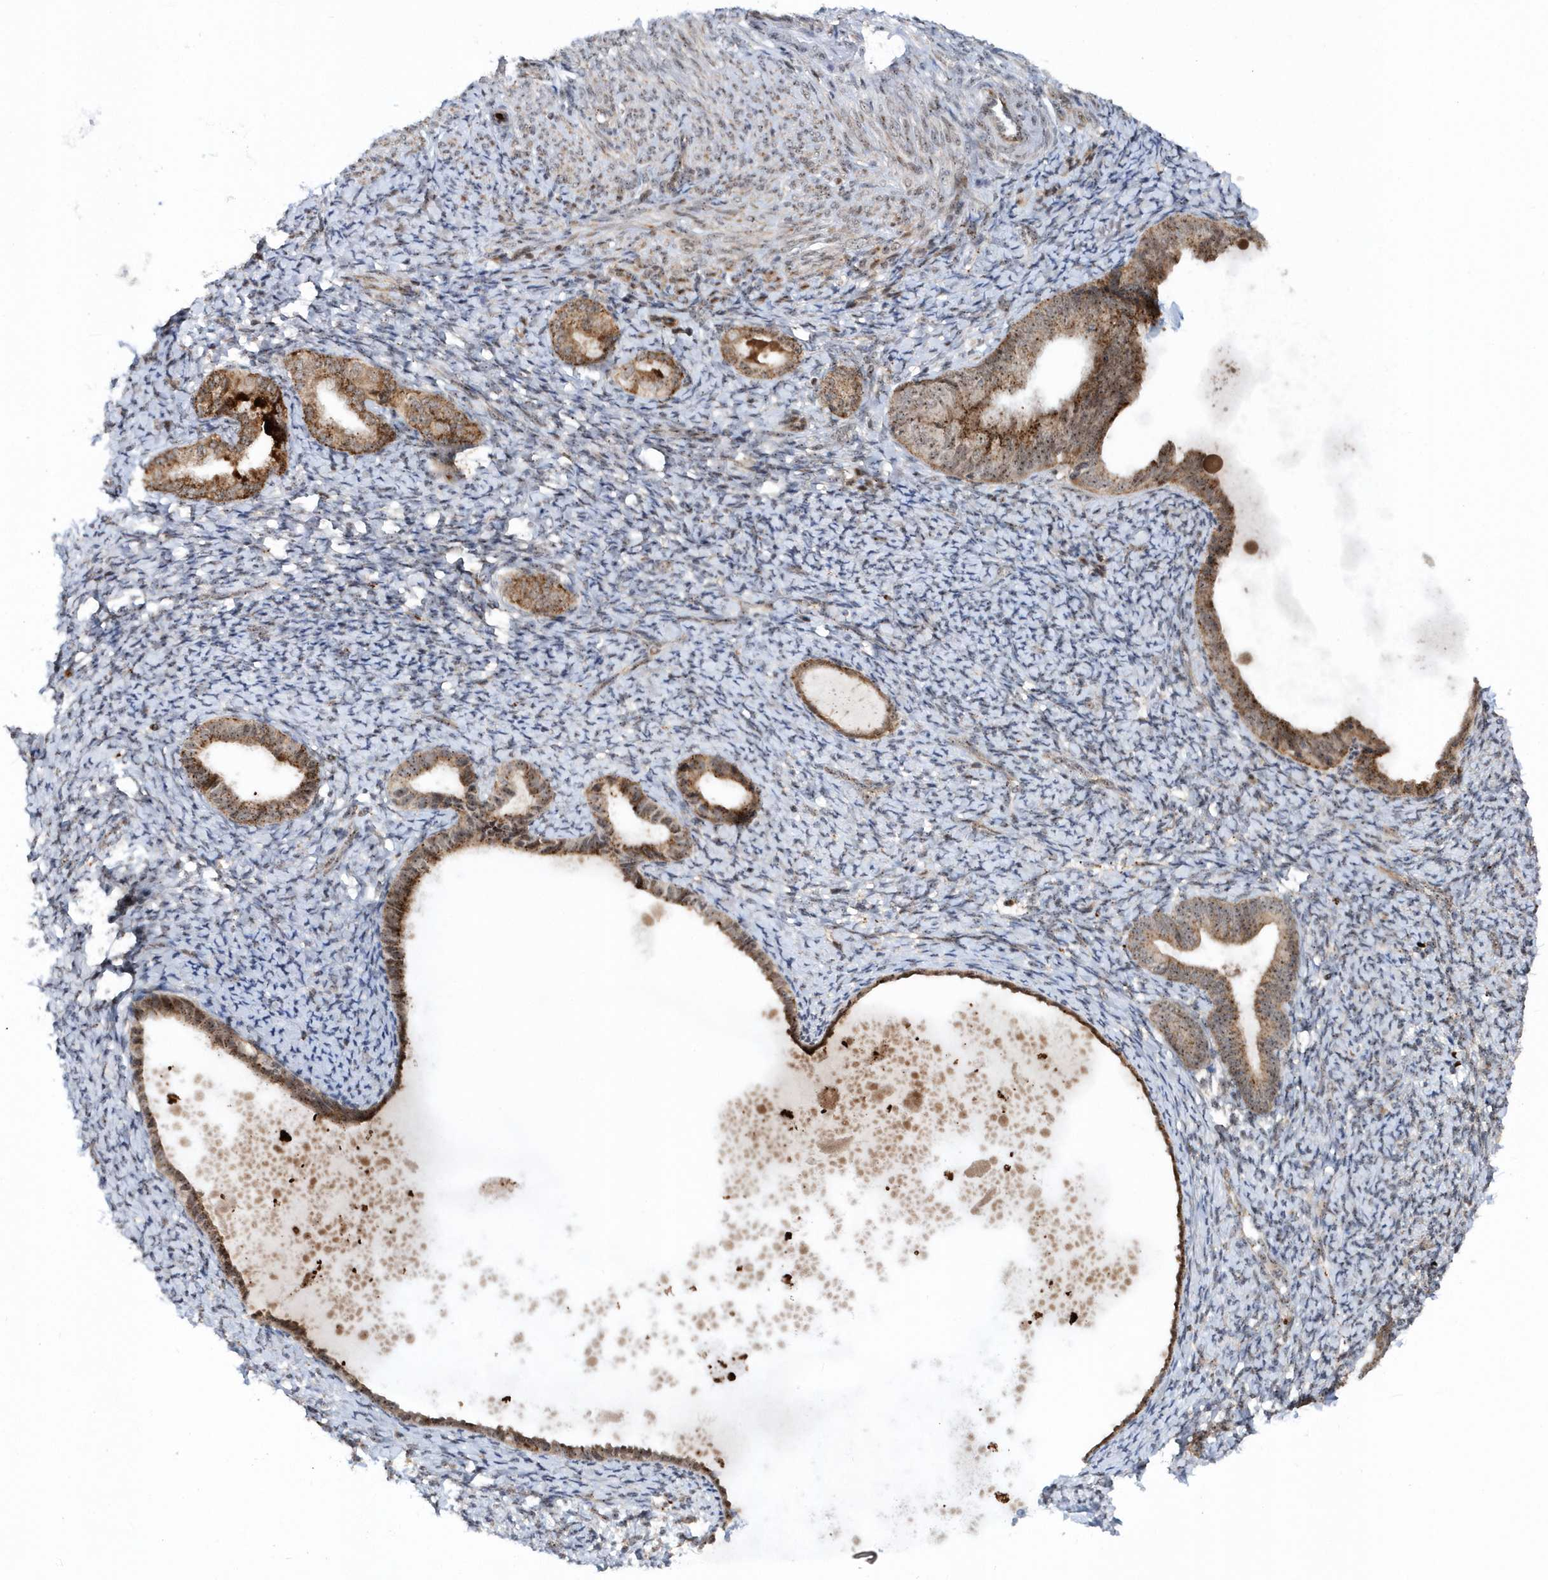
{"staining": {"intensity": "negative", "quantity": "none", "location": "none"}, "tissue": "endometrium", "cell_type": "Cells in endometrial stroma", "image_type": "normal", "snomed": [{"axis": "morphology", "description": "Normal tissue, NOS"}, {"axis": "topography", "description": "Endometrium"}], "caption": "High power microscopy image of an immunohistochemistry micrograph of normal endometrium, revealing no significant expression in cells in endometrial stroma. (Brightfield microscopy of DAB IHC at high magnification).", "gene": "SOWAHB", "patient": {"sex": "female", "age": 72}}